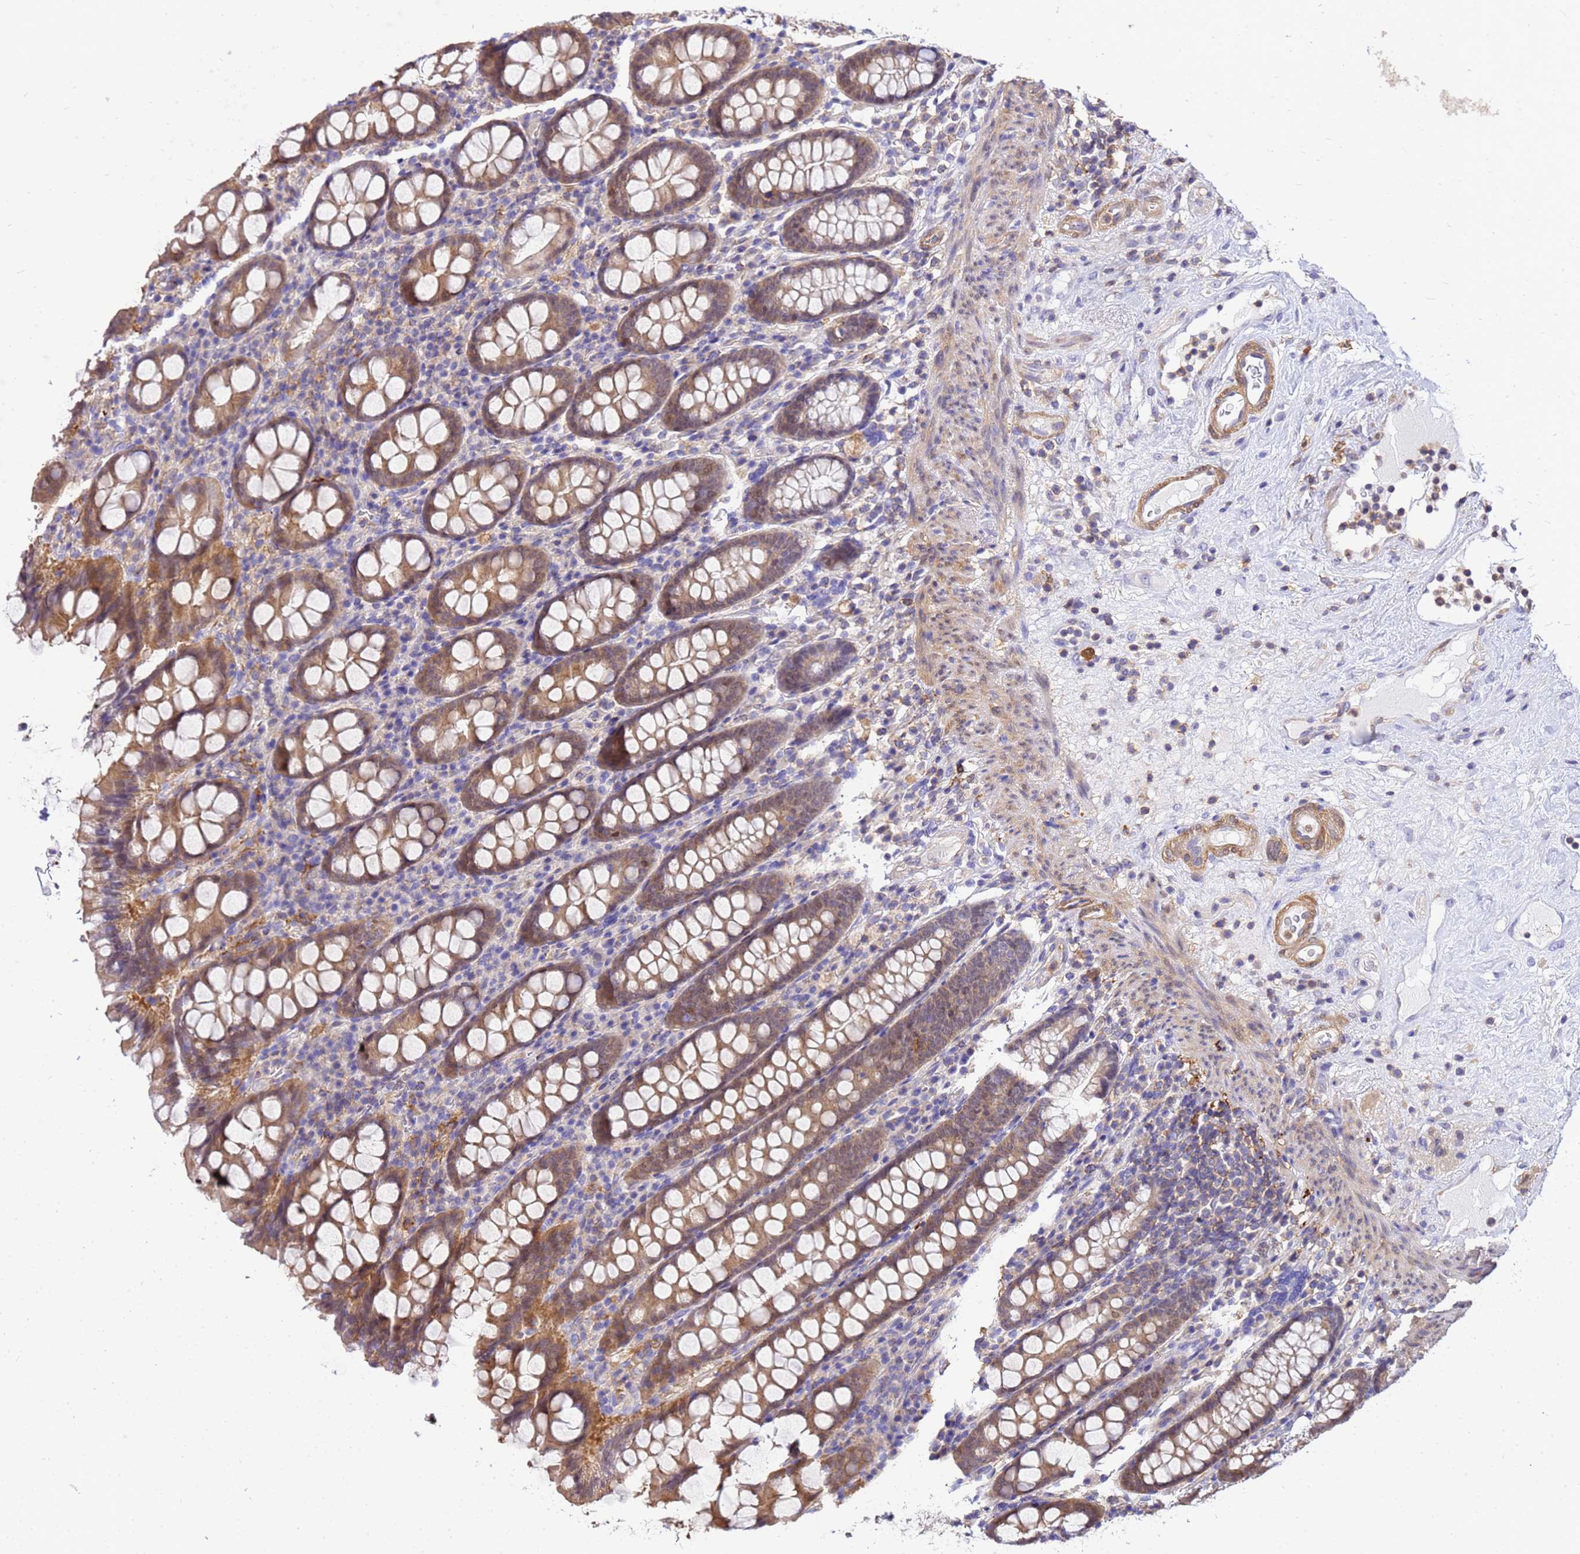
{"staining": {"intensity": "weak", "quantity": ">75%", "location": "cytoplasmic/membranous"}, "tissue": "colon", "cell_type": "Endothelial cells", "image_type": "normal", "snomed": [{"axis": "morphology", "description": "Normal tissue, NOS"}, {"axis": "topography", "description": "Colon"}], "caption": "Immunohistochemistry staining of benign colon, which exhibits low levels of weak cytoplasmic/membranous staining in approximately >75% of endothelial cells indicating weak cytoplasmic/membranous protein expression. The staining was performed using DAB (brown) for protein detection and nuclei were counterstained in hematoxylin (blue).", "gene": "DBNDD2", "patient": {"sex": "female", "age": 79}}